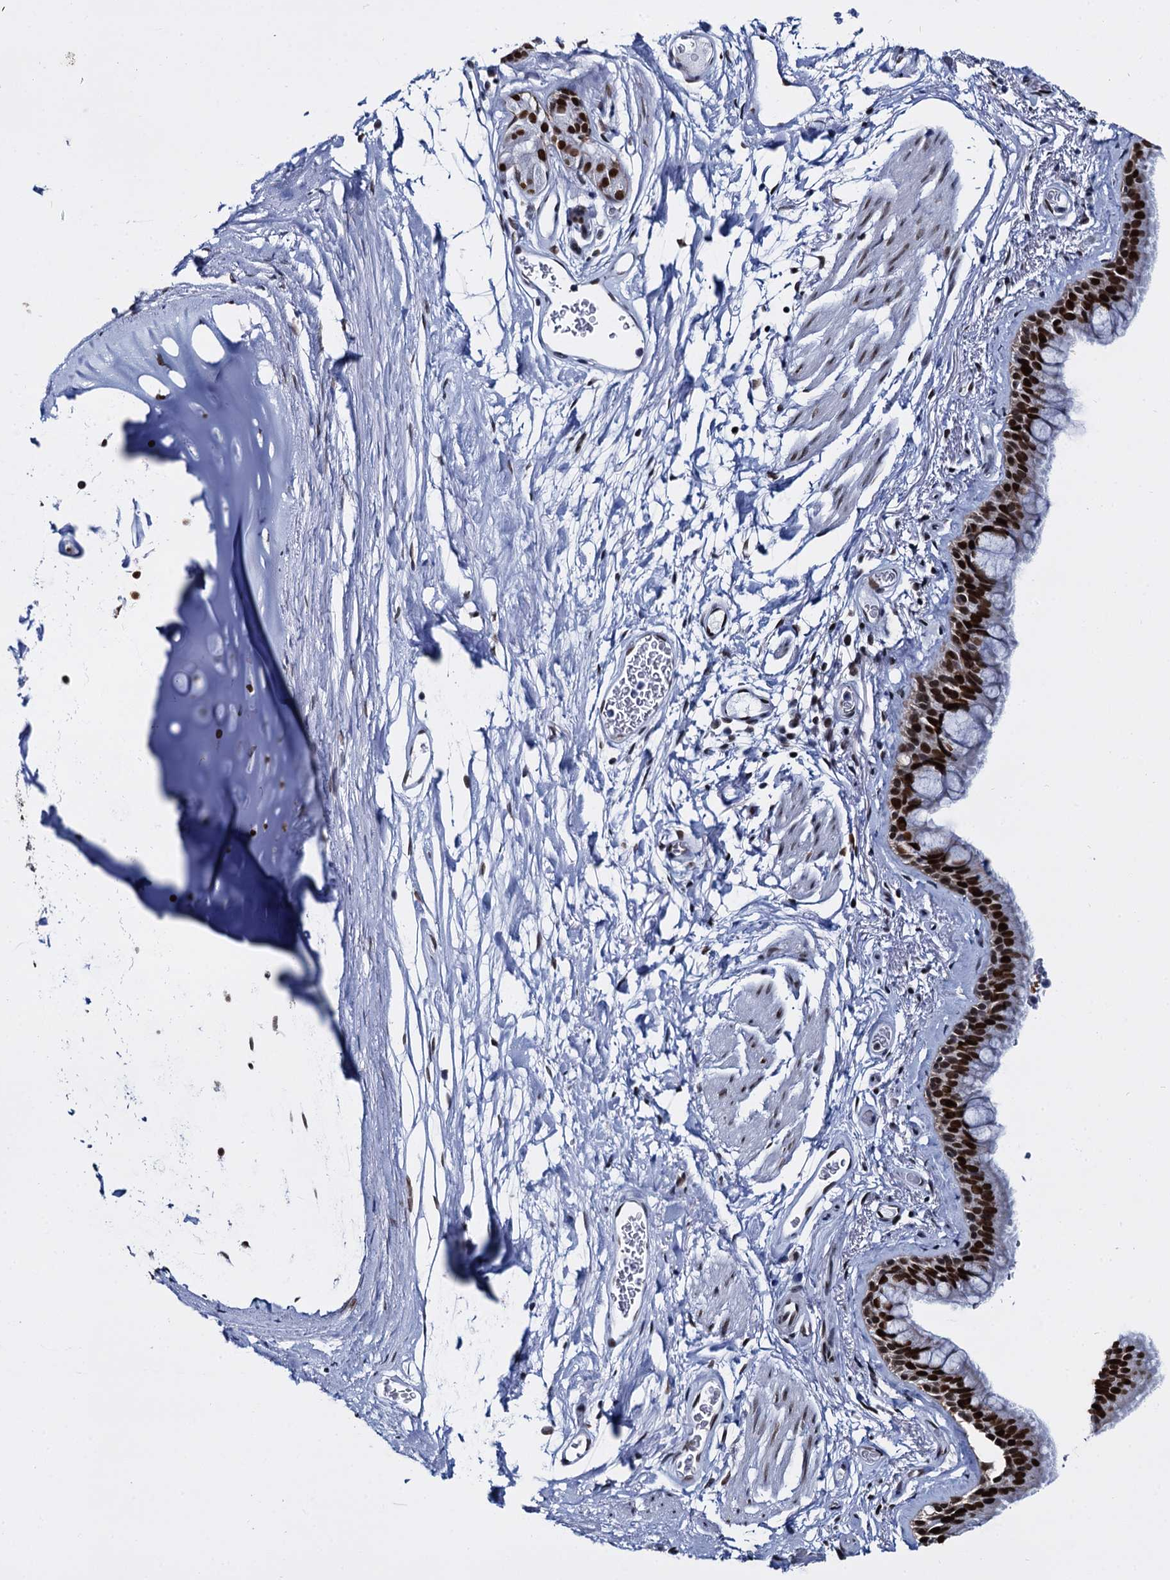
{"staining": {"intensity": "strong", "quantity": ">75%", "location": "nuclear"}, "tissue": "bronchus", "cell_type": "Respiratory epithelial cells", "image_type": "normal", "snomed": [{"axis": "morphology", "description": "Normal tissue, NOS"}, {"axis": "topography", "description": "Cartilage tissue"}], "caption": "Protein analysis of normal bronchus displays strong nuclear expression in about >75% of respiratory epithelial cells. (DAB (3,3'-diaminobenzidine) IHC with brightfield microscopy, high magnification).", "gene": "CMAS", "patient": {"sex": "male", "age": 63}}